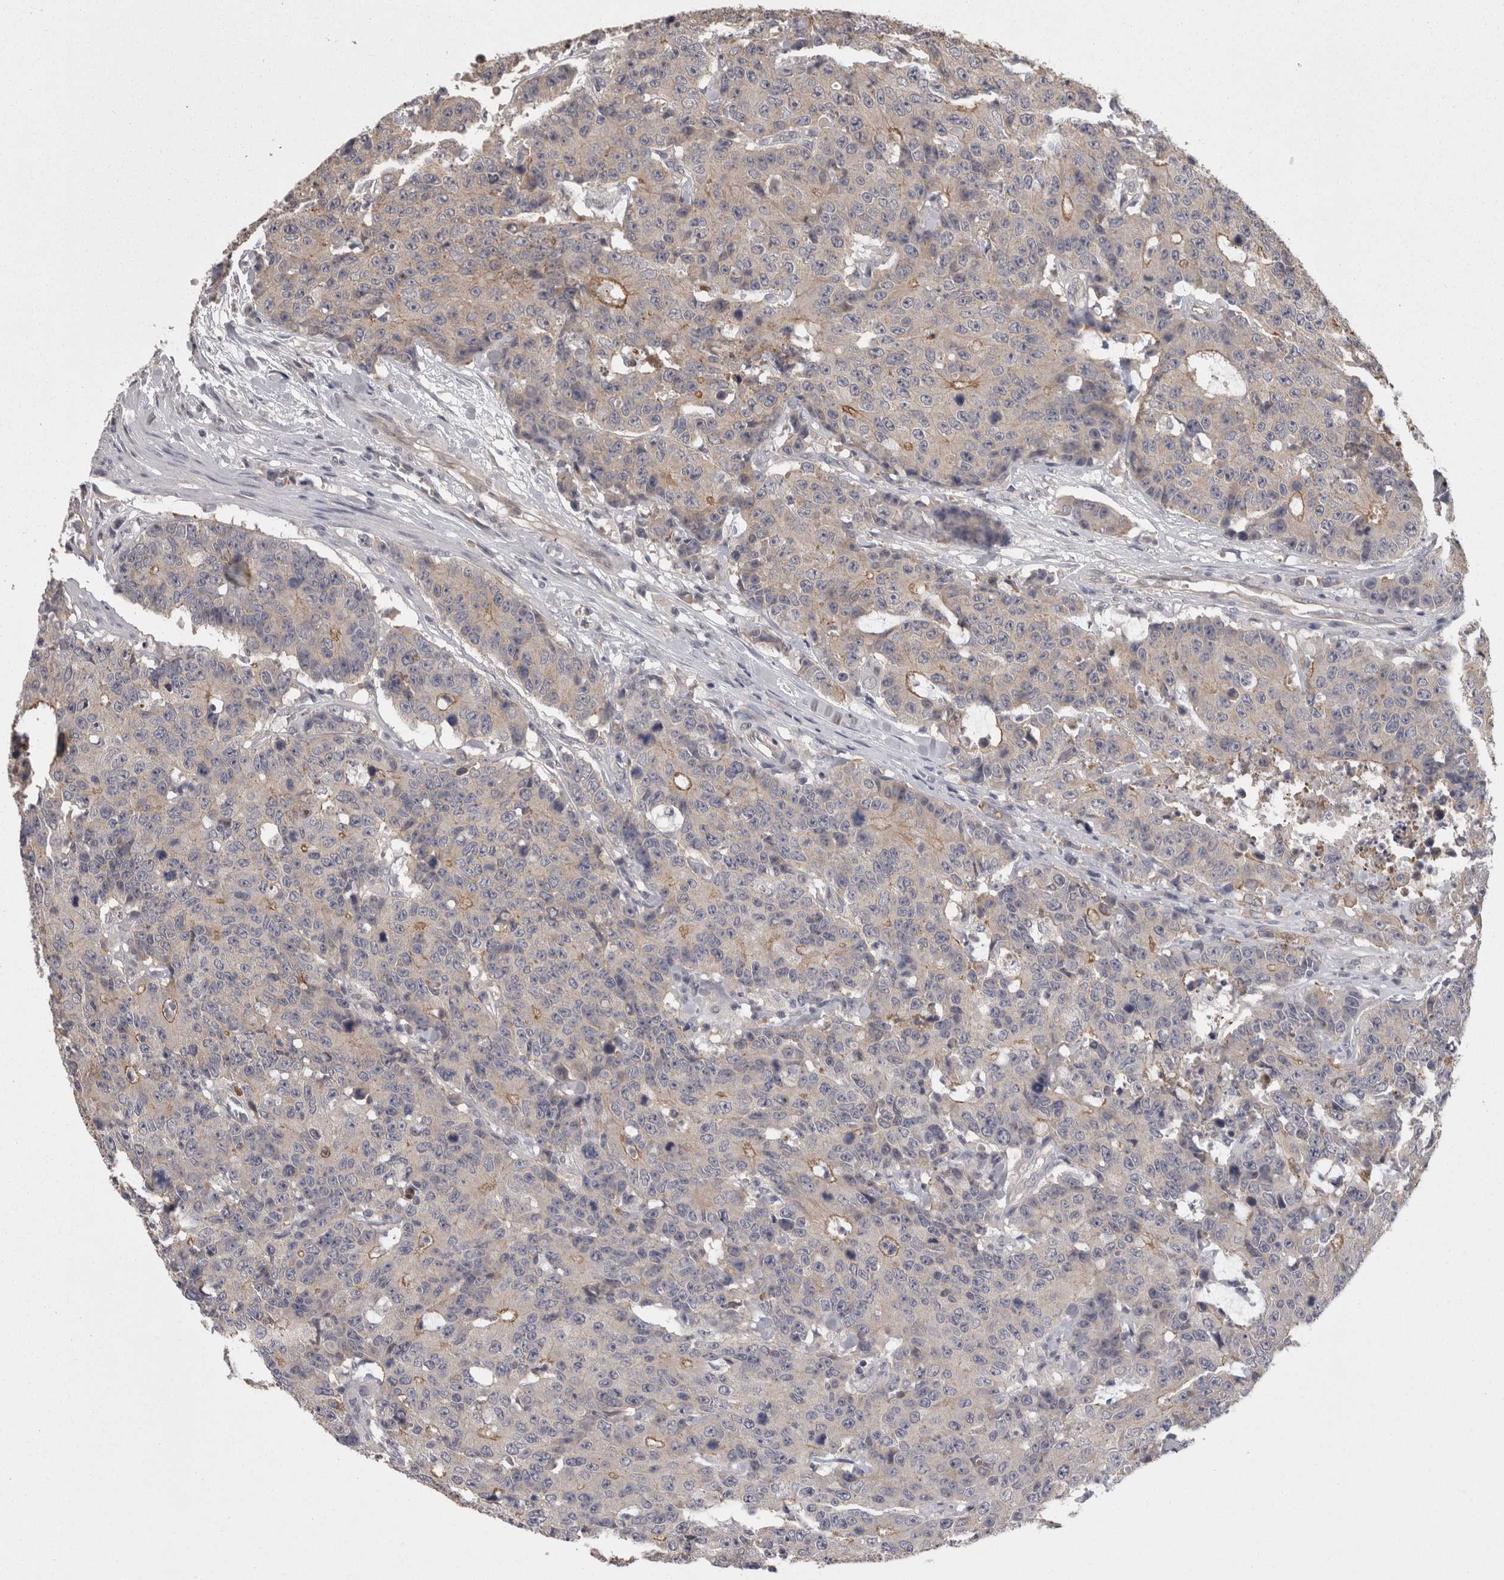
{"staining": {"intensity": "moderate", "quantity": "<25%", "location": "cytoplasmic/membranous"}, "tissue": "colorectal cancer", "cell_type": "Tumor cells", "image_type": "cancer", "snomed": [{"axis": "morphology", "description": "Adenocarcinoma, NOS"}, {"axis": "topography", "description": "Colon"}], "caption": "The immunohistochemical stain labels moderate cytoplasmic/membranous expression in tumor cells of adenocarcinoma (colorectal) tissue.", "gene": "PON3", "patient": {"sex": "female", "age": 86}}